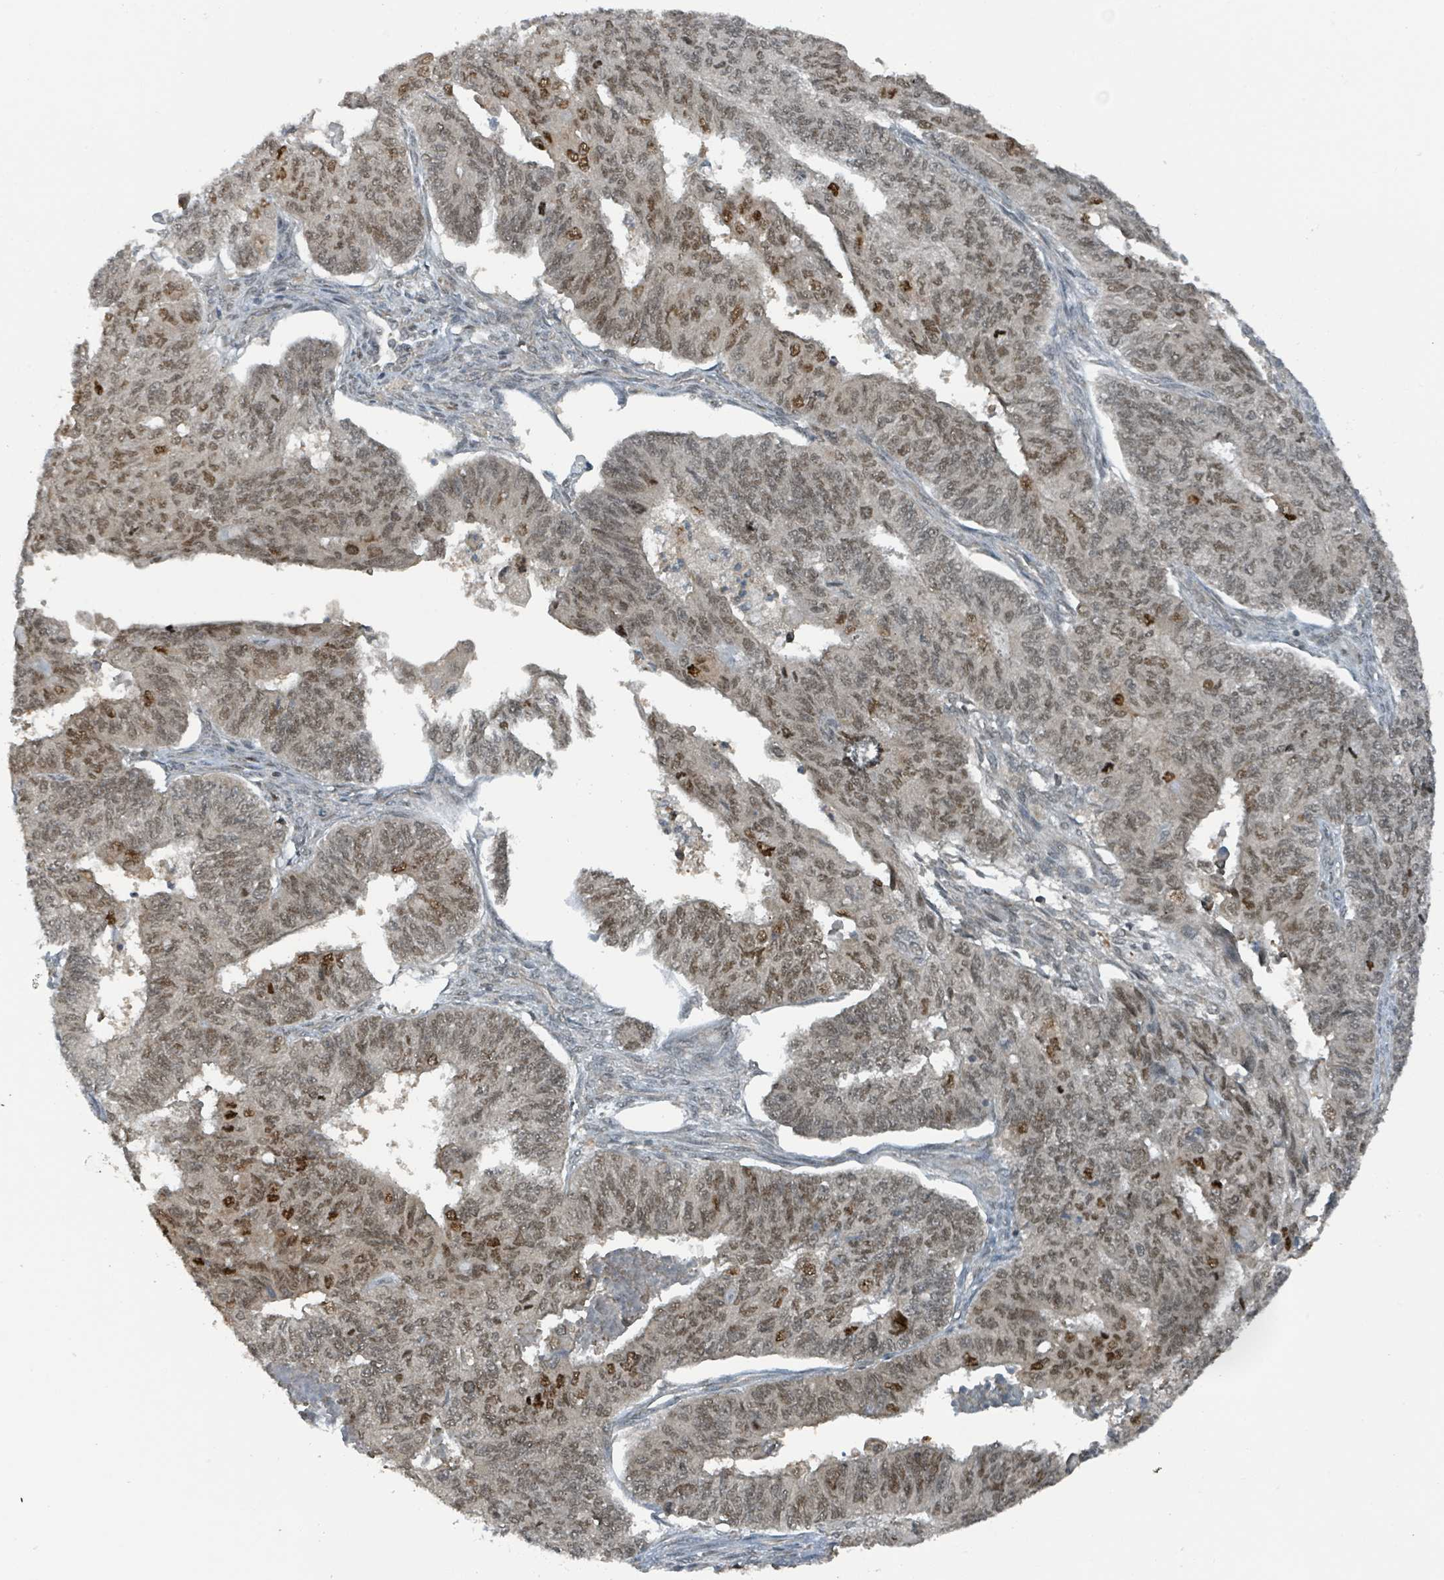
{"staining": {"intensity": "moderate", "quantity": ">75%", "location": "nuclear"}, "tissue": "endometrial cancer", "cell_type": "Tumor cells", "image_type": "cancer", "snomed": [{"axis": "morphology", "description": "Adenocarcinoma, NOS"}, {"axis": "topography", "description": "Endometrium"}], "caption": "Endometrial cancer stained with immunohistochemistry demonstrates moderate nuclear staining in approximately >75% of tumor cells.", "gene": "PHIP", "patient": {"sex": "female", "age": 32}}